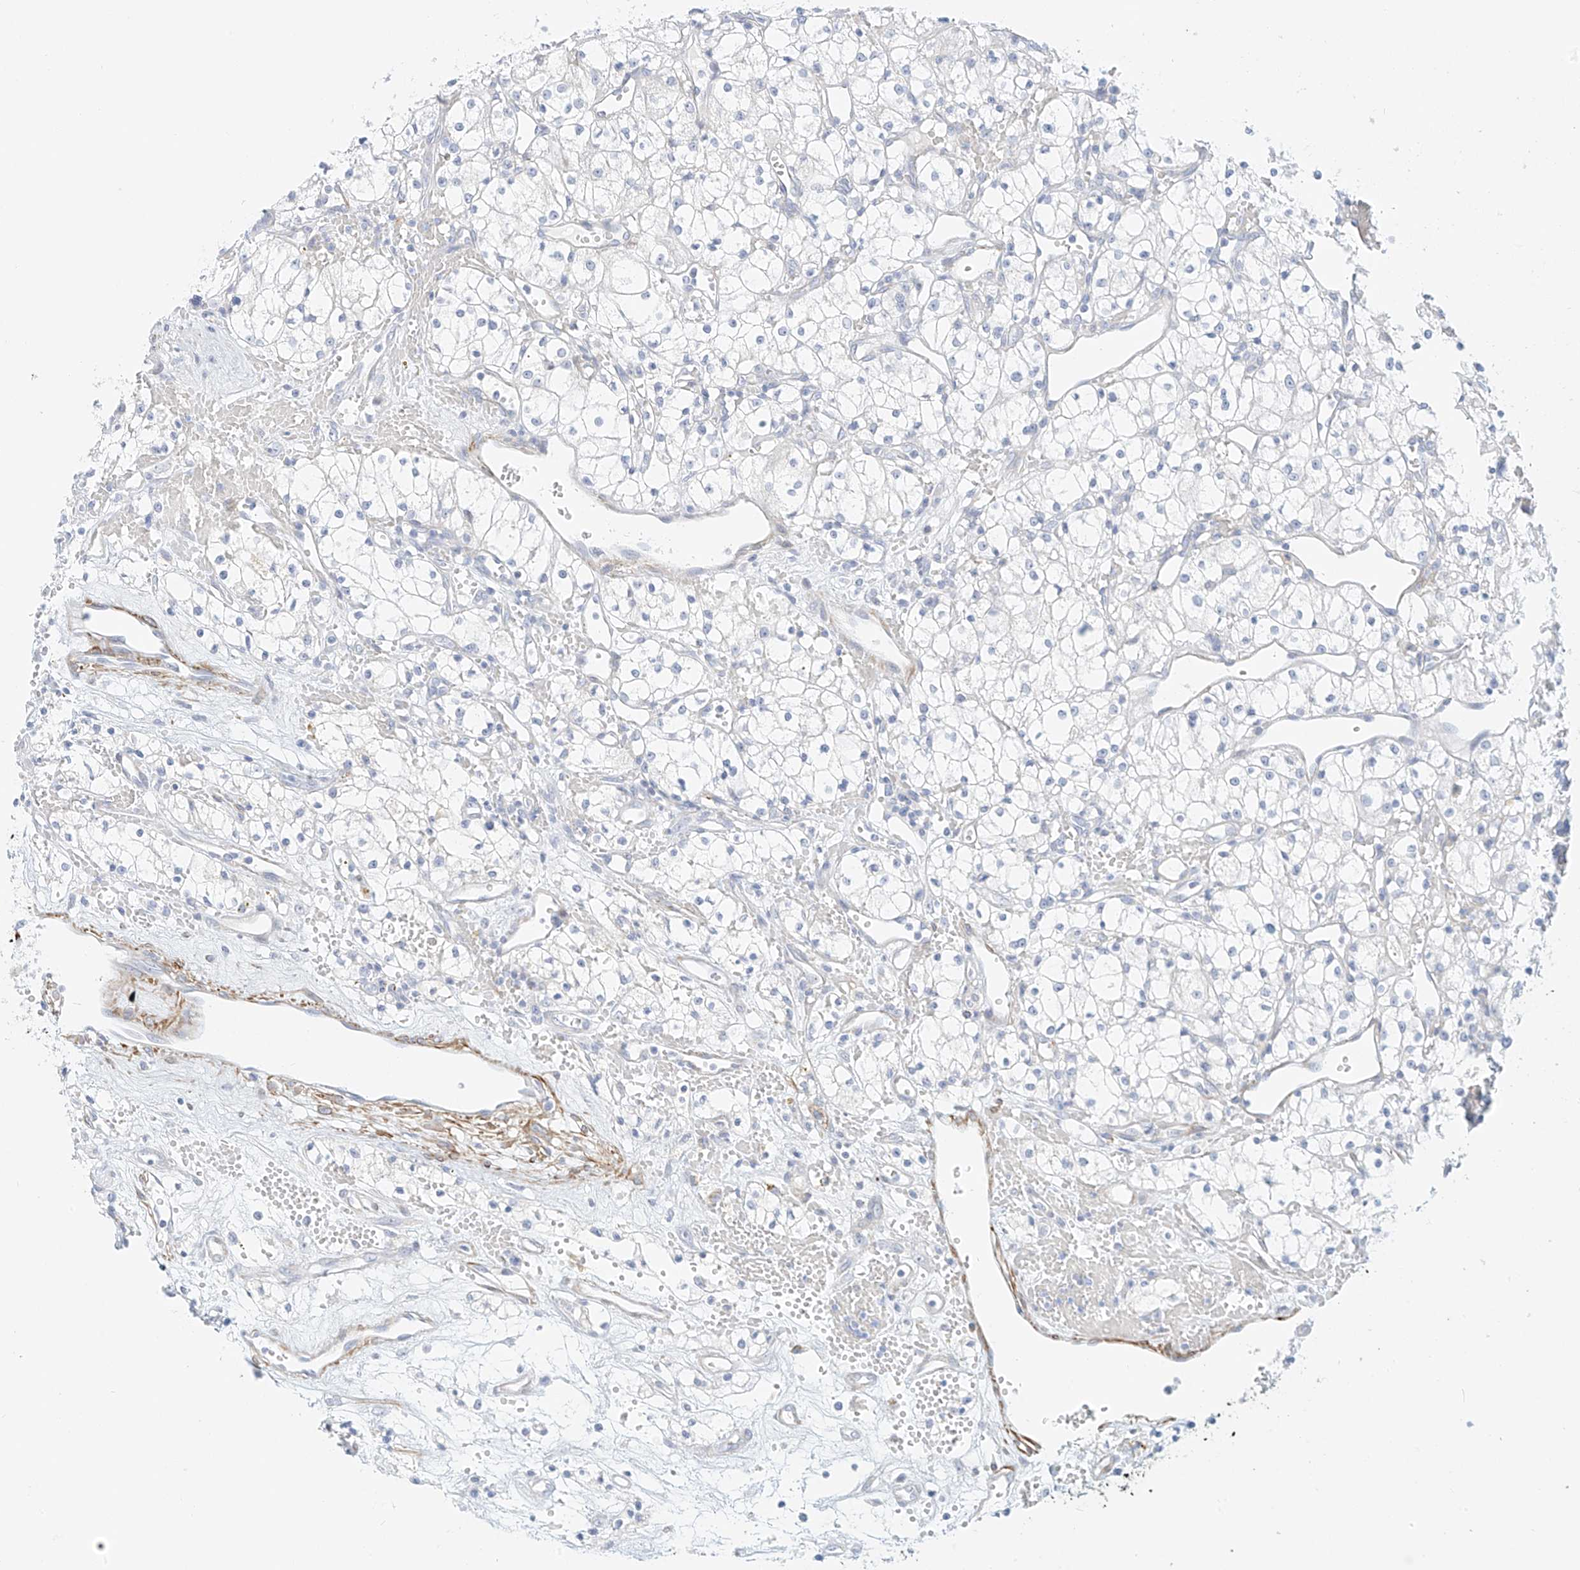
{"staining": {"intensity": "negative", "quantity": "none", "location": "none"}, "tissue": "renal cancer", "cell_type": "Tumor cells", "image_type": "cancer", "snomed": [{"axis": "morphology", "description": "Adenocarcinoma, NOS"}, {"axis": "topography", "description": "Kidney"}], "caption": "Tumor cells show no significant expression in renal cancer. (Brightfield microscopy of DAB immunohistochemistry (IHC) at high magnification).", "gene": "ST3GAL5", "patient": {"sex": "male", "age": 59}}